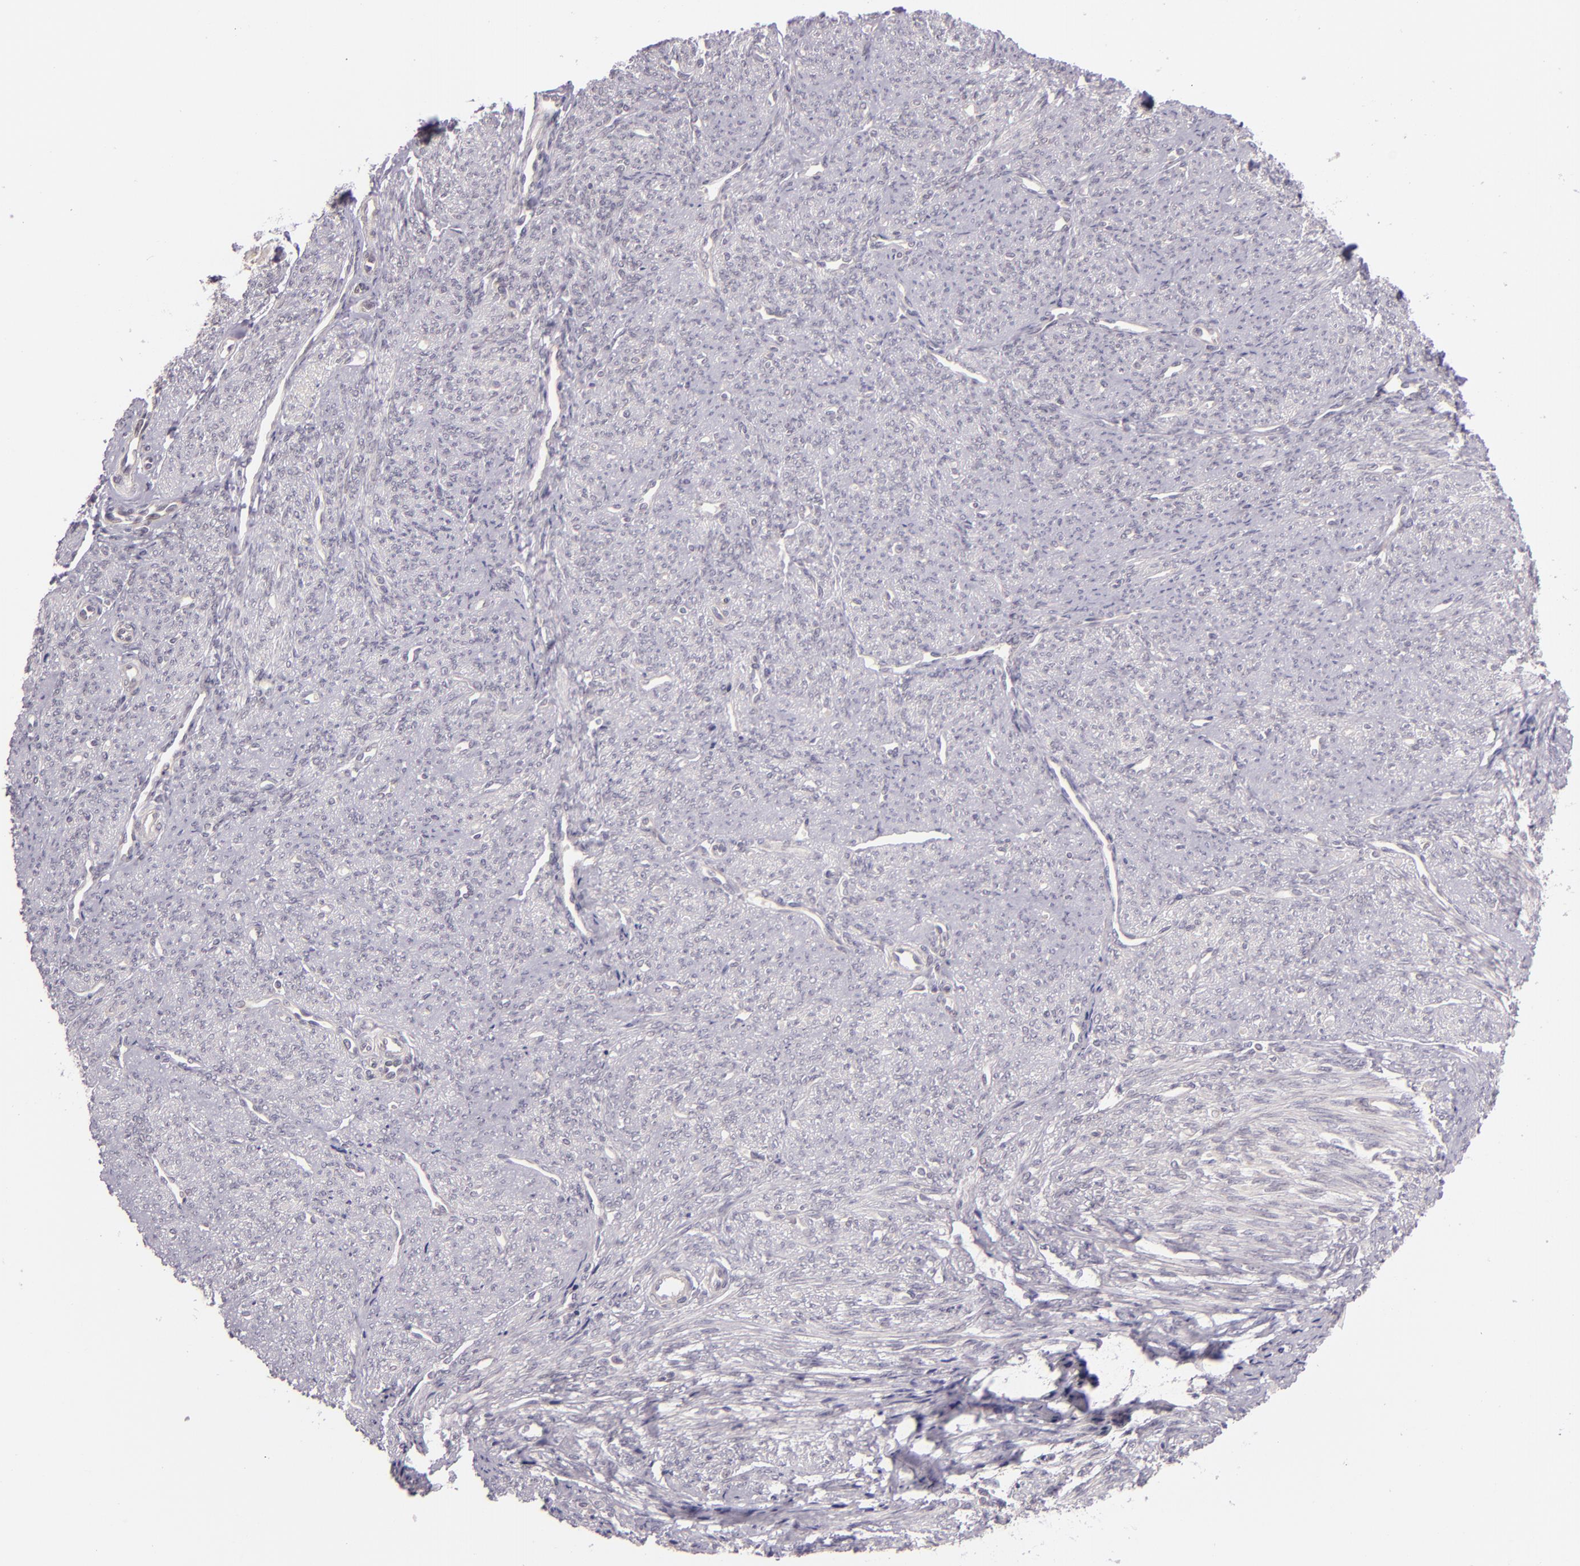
{"staining": {"intensity": "negative", "quantity": "none", "location": "none"}, "tissue": "smooth muscle", "cell_type": "Smooth muscle cells", "image_type": "normal", "snomed": [{"axis": "morphology", "description": "Normal tissue, NOS"}, {"axis": "topography", "description": "Cervix"}, {"axis": "topography", "description": "Endometrium"}], "caption": "DAB immunohistochemical staining of benign human smooth muscle exhibits no significant positivity in smooth muscle cells. (DAB immunohistochemistry, high magnification).", "gene": "CSE1L", "patient": {"sex": "female", "age": 65}}